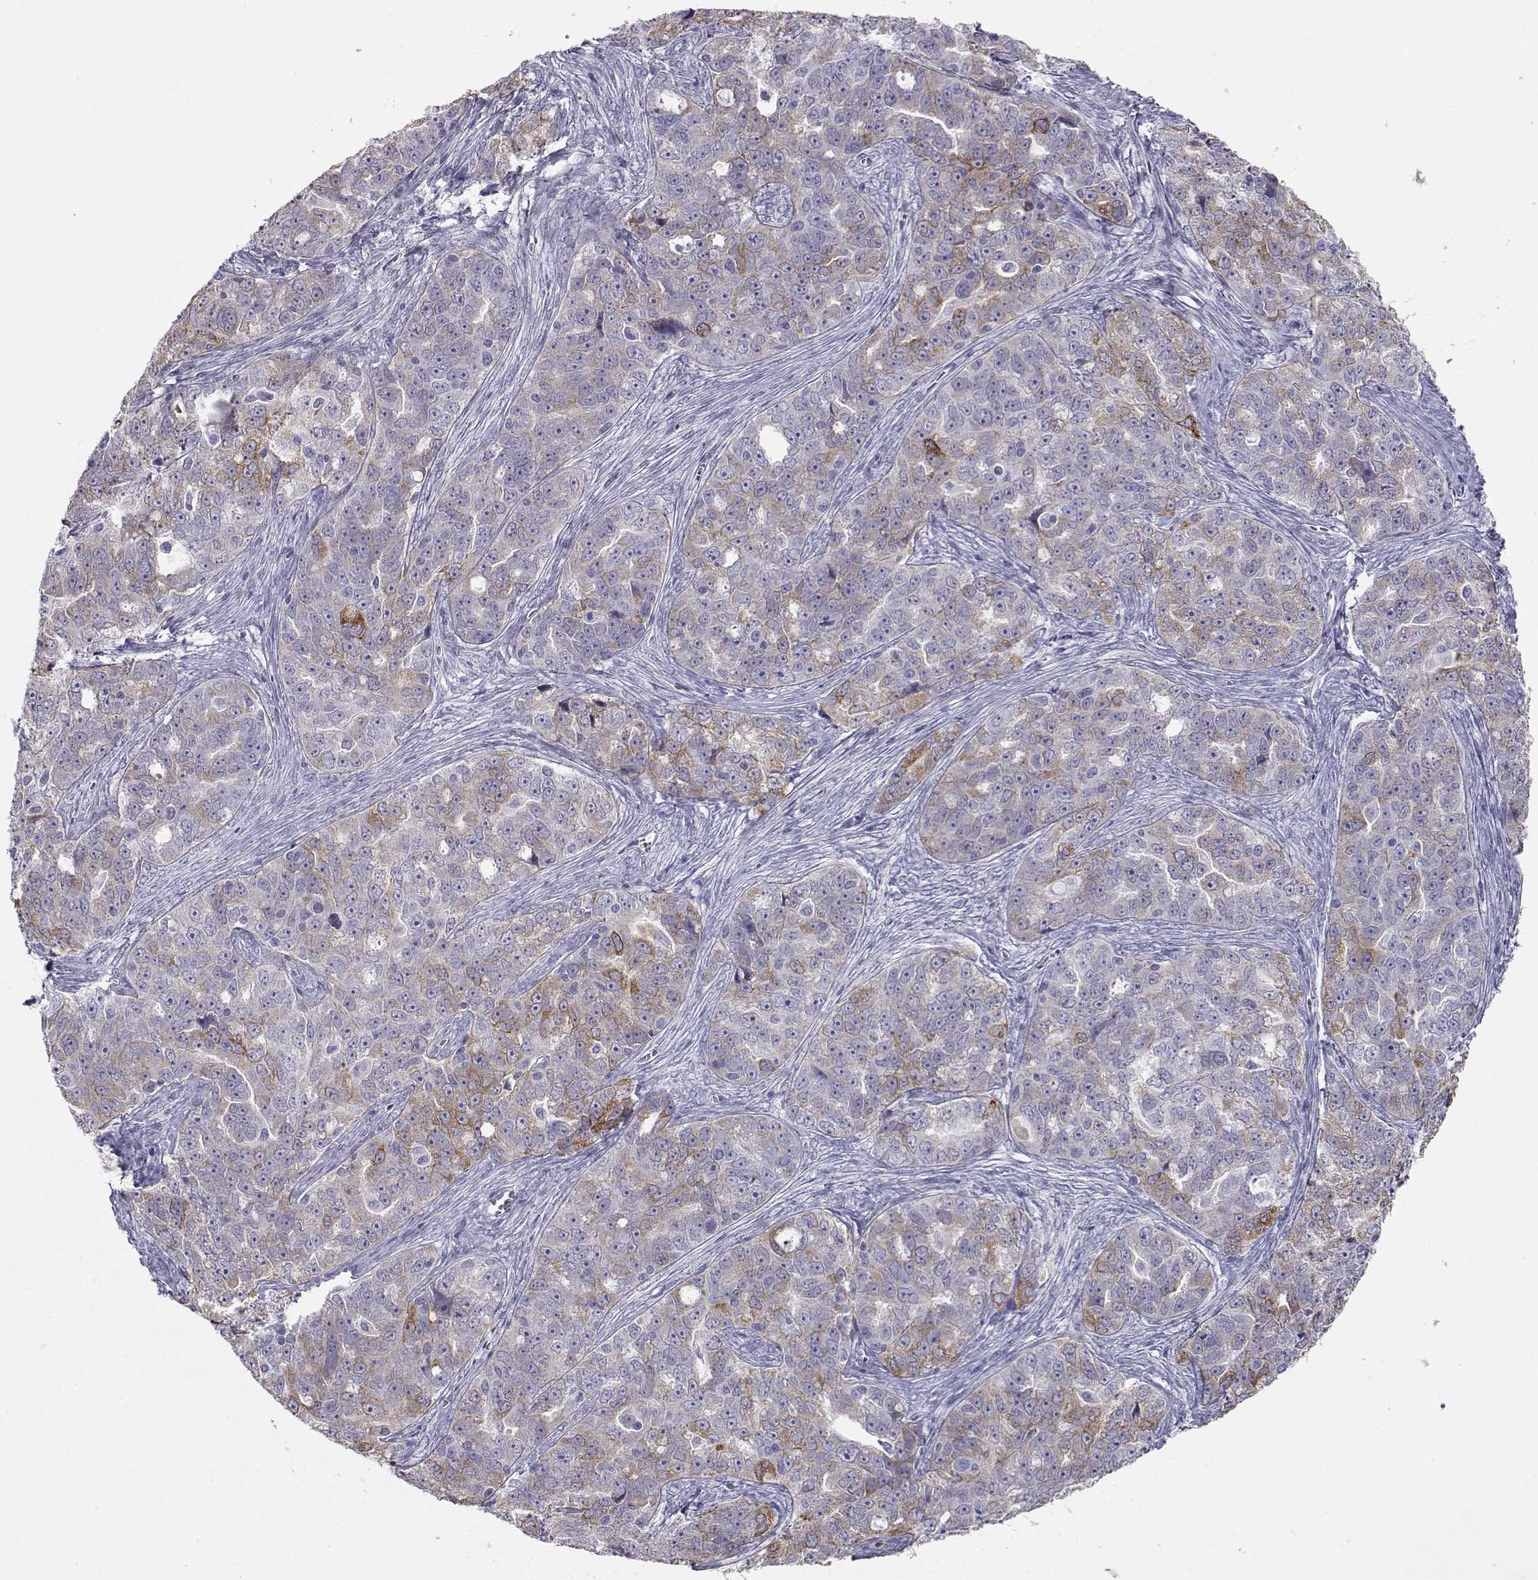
{"staining": {"intensity": "strong", "quantity": "<25%", "location": "cytoplasmic/membranous"}, "tissue": "ovarian cancer", "cell_type": "Tumor cells", "image_type": "cancer", "snomed": [{"axis": "morphology", "description": "Cystadenocarcinoma, serous, NOS"}, {"axis": "topography", "description": "Ovary"}], "caption": "An immunohistochemistry histopathology image of tumor tissue is shown. Protein staining in brown labels strong cytoplasmic/membranous positivity in ovarian serous cystadenocarcinoma within tumor cells.", "gene": "LAMB3", "patient": {"sex": "female", "age": 51}}